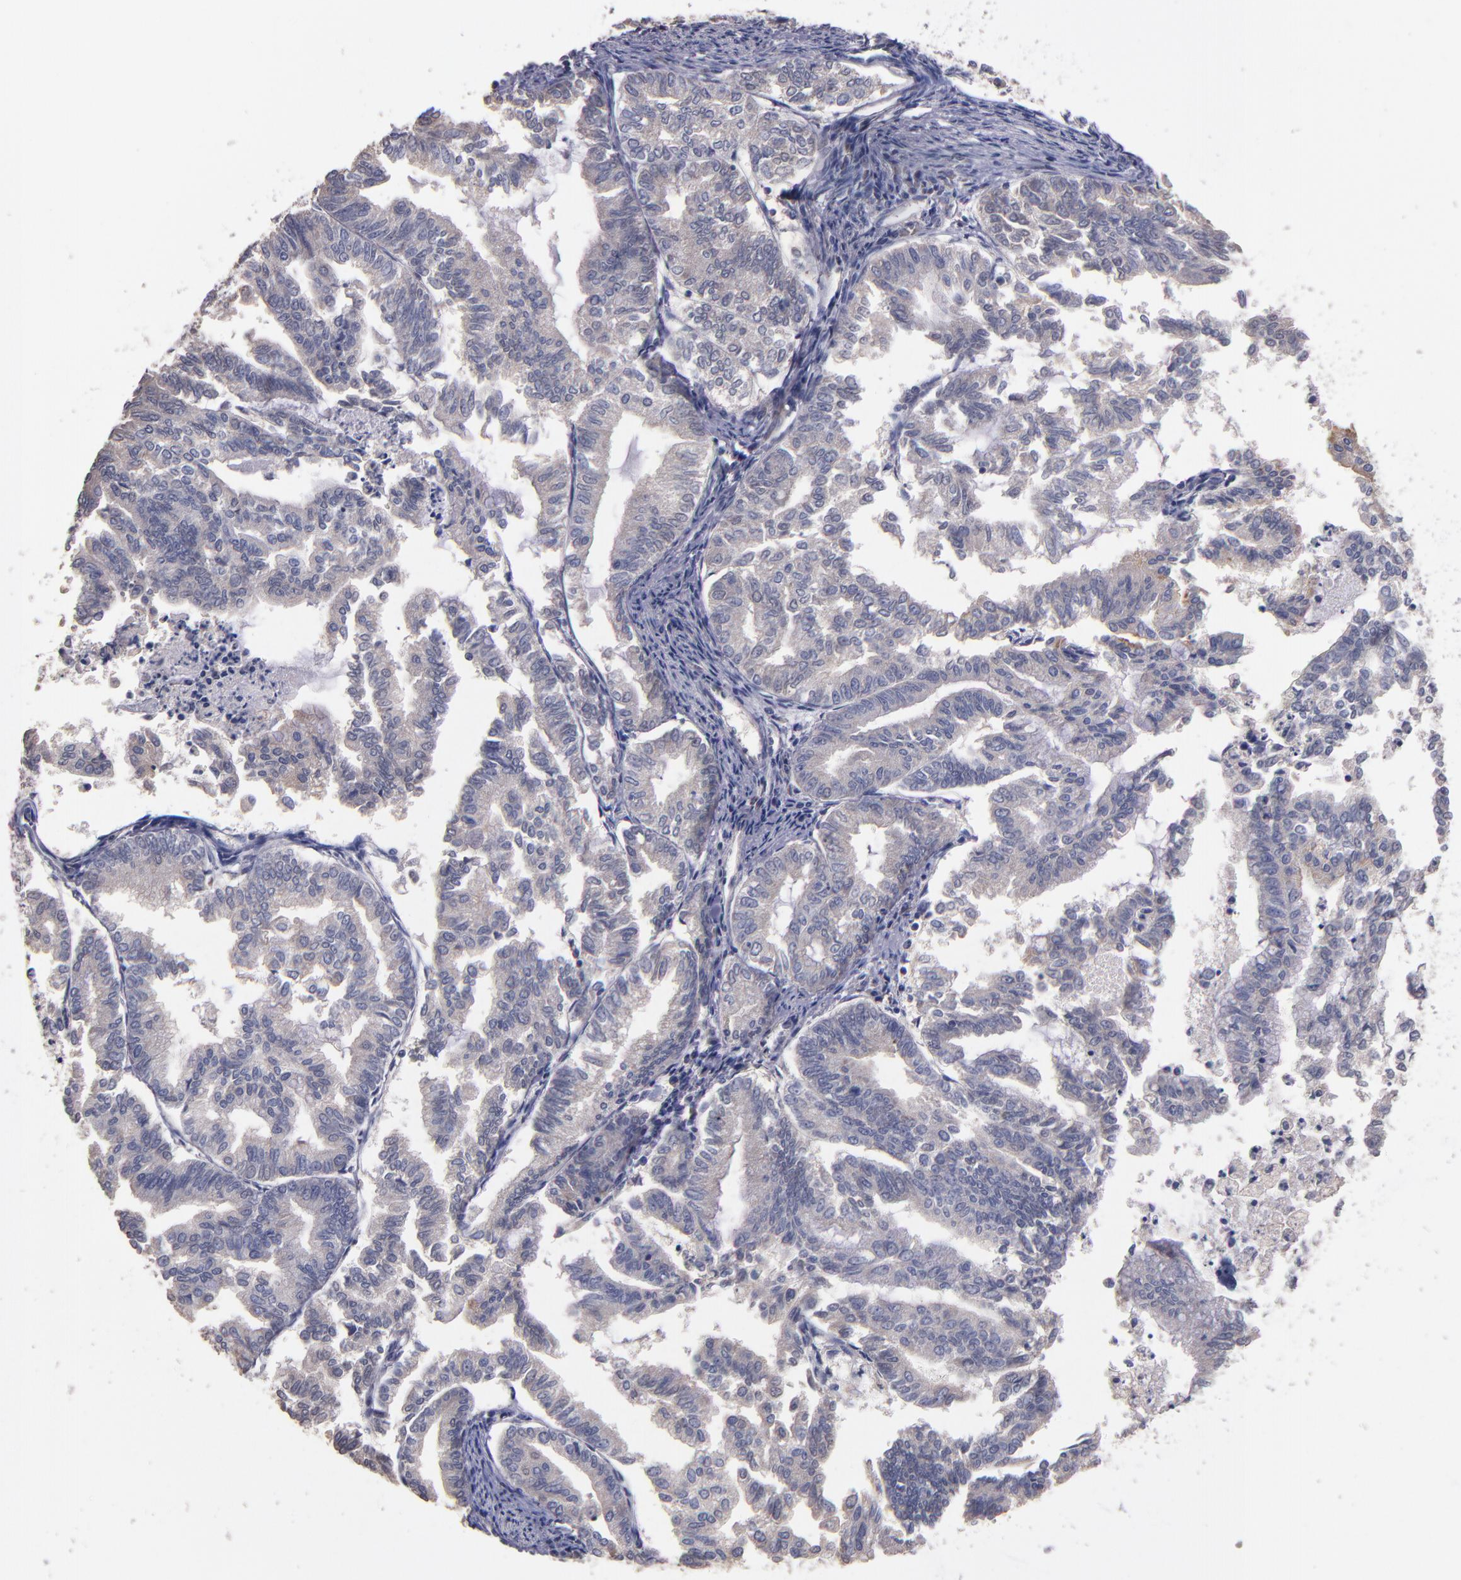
{"staining": {"intensity": "weak", "quantity": "25%-75%", "location": "cytoplasmic/membranous"}, "tissue": "endometrial cancer", "cell_type": "Tumor cells", "image_type": "cancer", "snomed": [{"axis": "morphology", "description": "Adenocarcinoma, NOS"}, {"axis": "topography", "description": "Endometrium"}], "caption": "Endometrial cancer was stained to show a protein in brown. There is low levels of weak cytoplasmic/membranous positivity in about 25%-75% of tumor cells. (DAB (3,3'-diaminobenzidine) IHC with brightfield microscopy, high magnification).", "gene": "MAGEE1", "patient": {"sex": "female", "age": 79}}